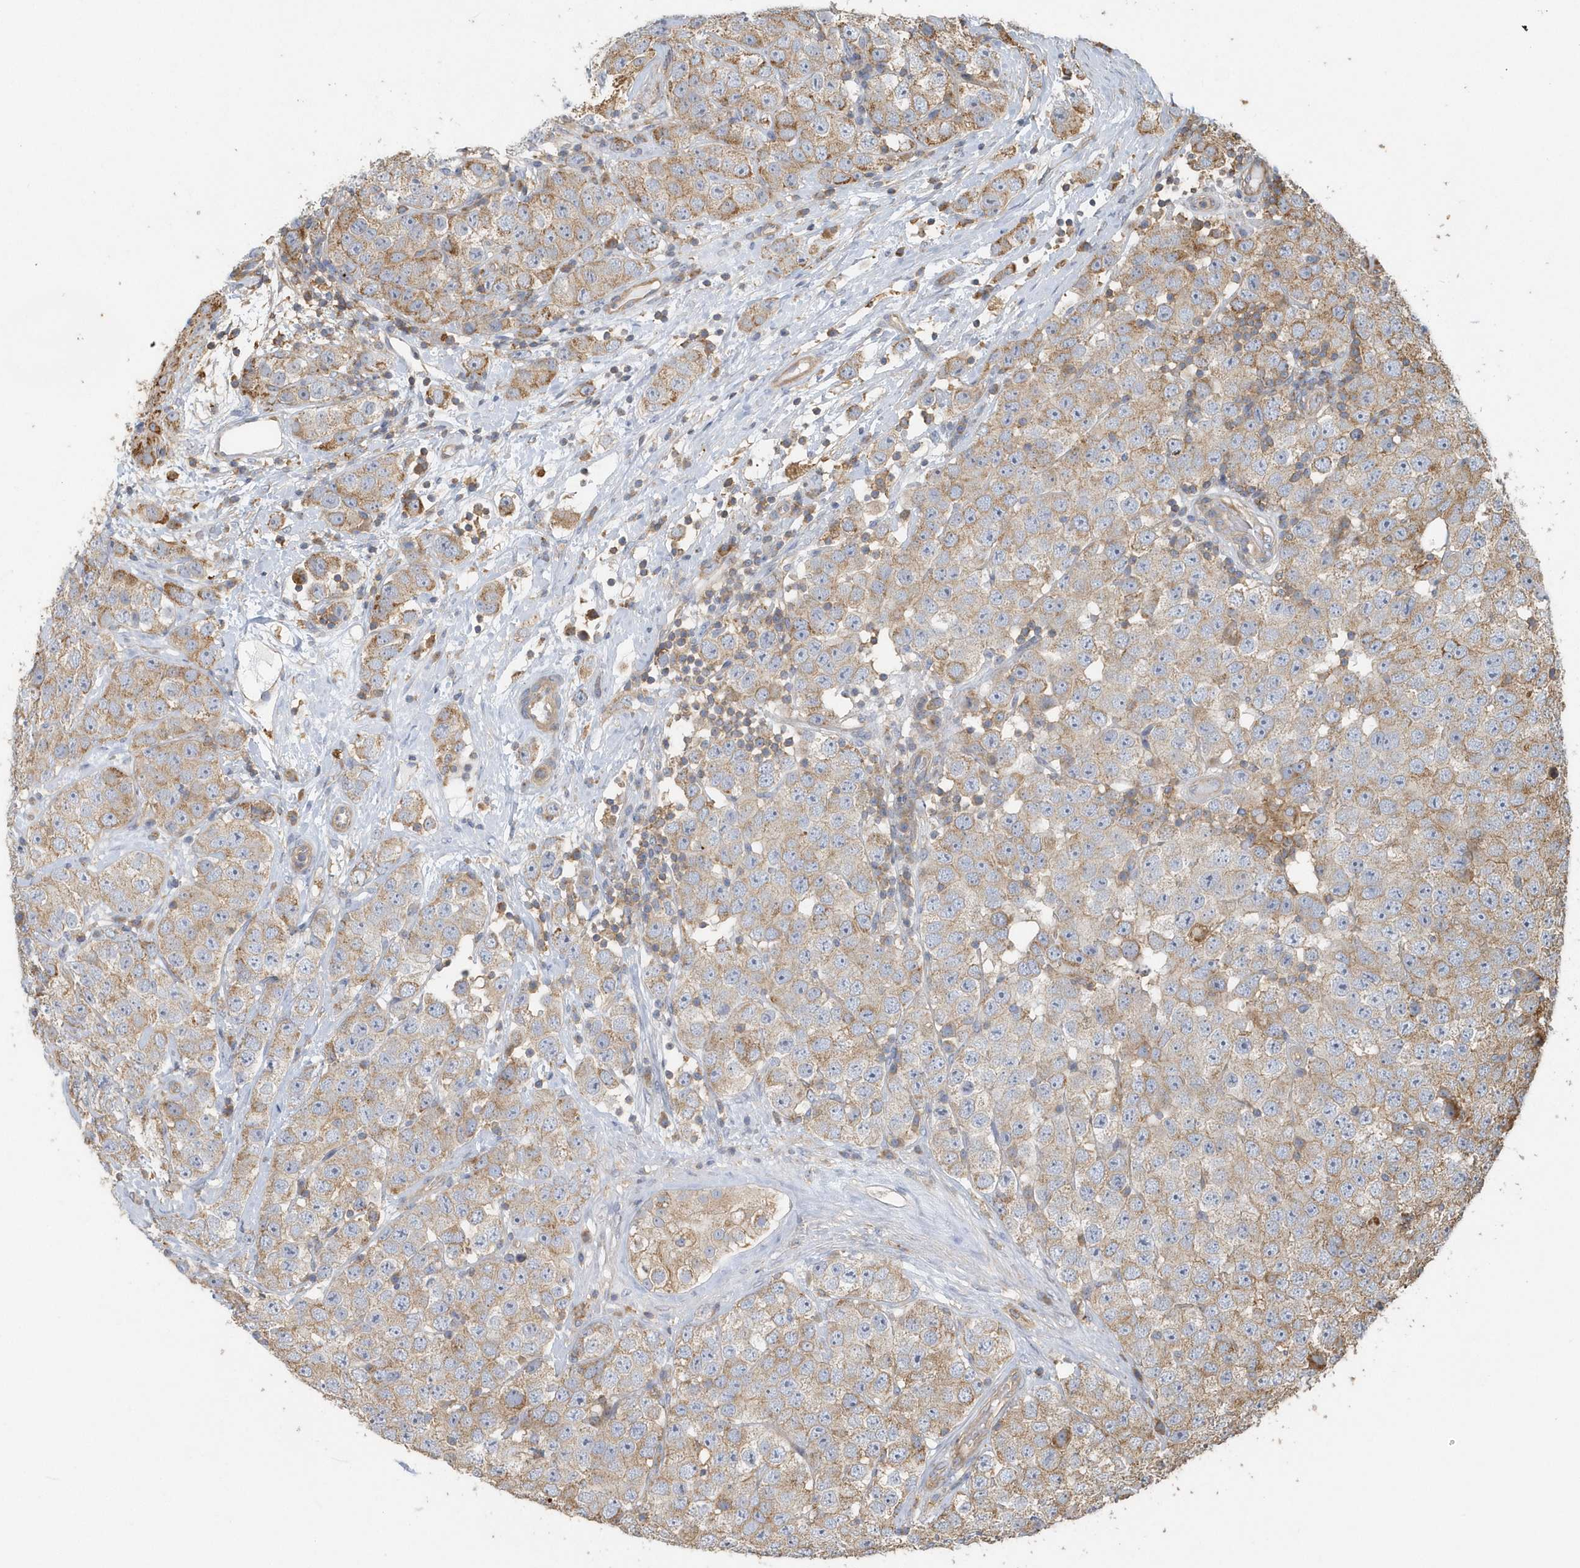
{"staining": {"intensity": "weak", "quantity": ">75%", "location": "cytoplasmic/membranous"}, "tissue": "testis cancer", "cell_type": "Tumor cells", "image_type": "cancer", "snomed": [{"axis": "morphology", "description": "Seminoma, NOS"}, {"axis": "topography", "description": "Testis"}], "caption": "Tumor cells reveal low levels of weak cytoplasmic/membranous positivity in about >75% of cells in testis seminoma.", "gene": "TRAIP", "patient": {"sex": "male", "age": 28}}